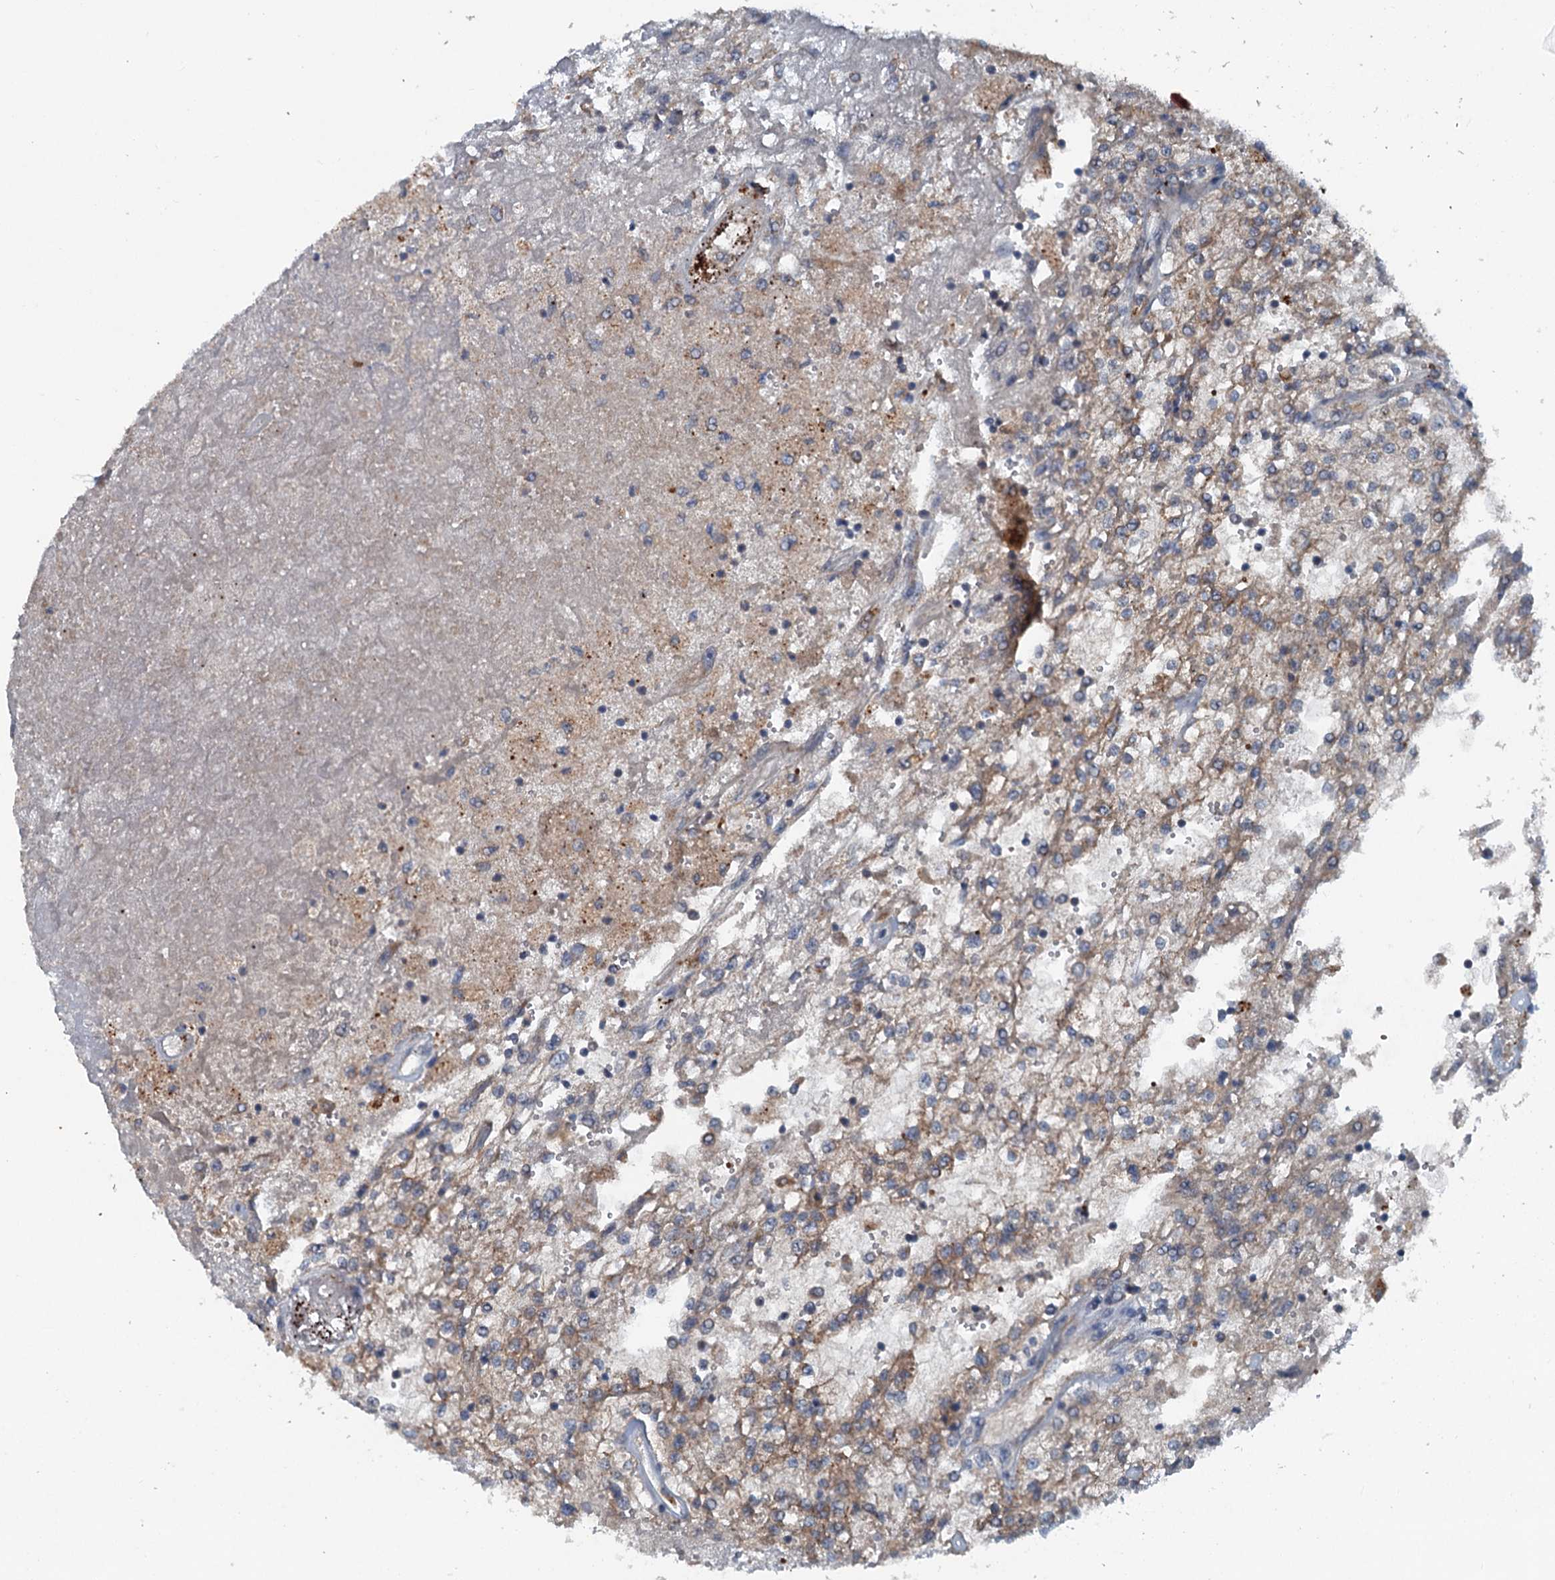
{"staining": {"intensity": "weak", "quantity": "25%-75%", "location": "cytoplasmic/membranous"}, "tissue": "renal cancer", "cell_type": "Tumor cells", "image_type": "cancer", "snomed": [{"axis": "morphology", "description": "Adenocarcinoma, NOS"}, {"axis": "topography", "description": "Kidney"}], "caption": "Tumor cells show weak cytoplasmic/membranous expression in approximately 25%-75% of cells in renal cancer (adenocarcinoma).", "gene": "N4BP2L2", "patient": {"sex": "female", "age": 52}}